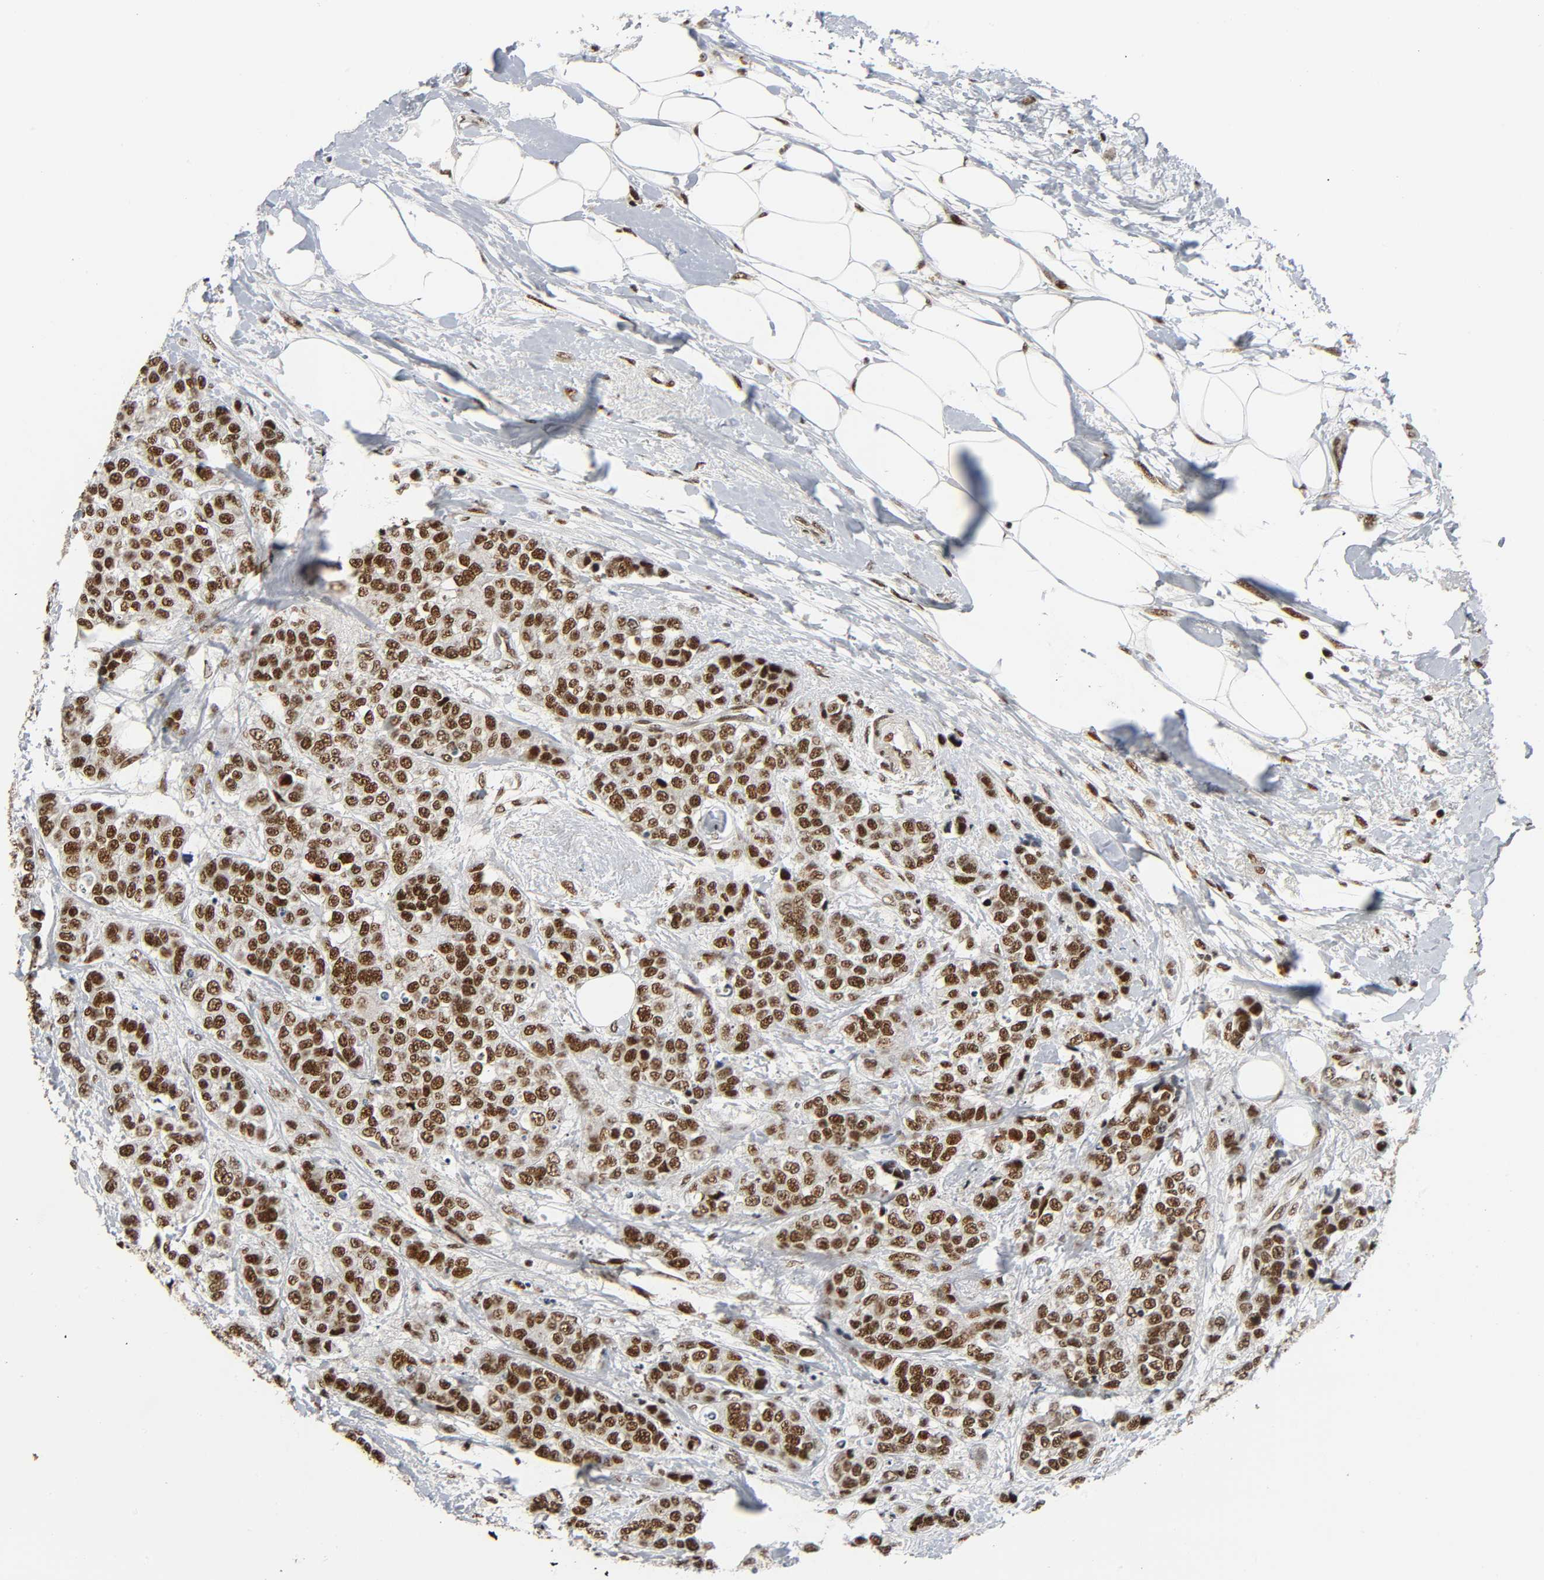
{"staining": {"intensity": "strong", "quantity": ">75%", "location": "nuclear"}, "tissue": "breast cancer", "cell_type": "Tumor cells", "image_type": "cancer", "snomed": [{"axis": "morphology", "description": "Duct carcinoma"}, {"axis": "topography", "description": "Breast"}], "caption": "Immunohistochemical staining of breast cancer reveals high levels of strong nuclear positivity in approximately >75% of tumor cells.", "gene": "CDK9", "patient": {"sex": "female", "age": 51}}